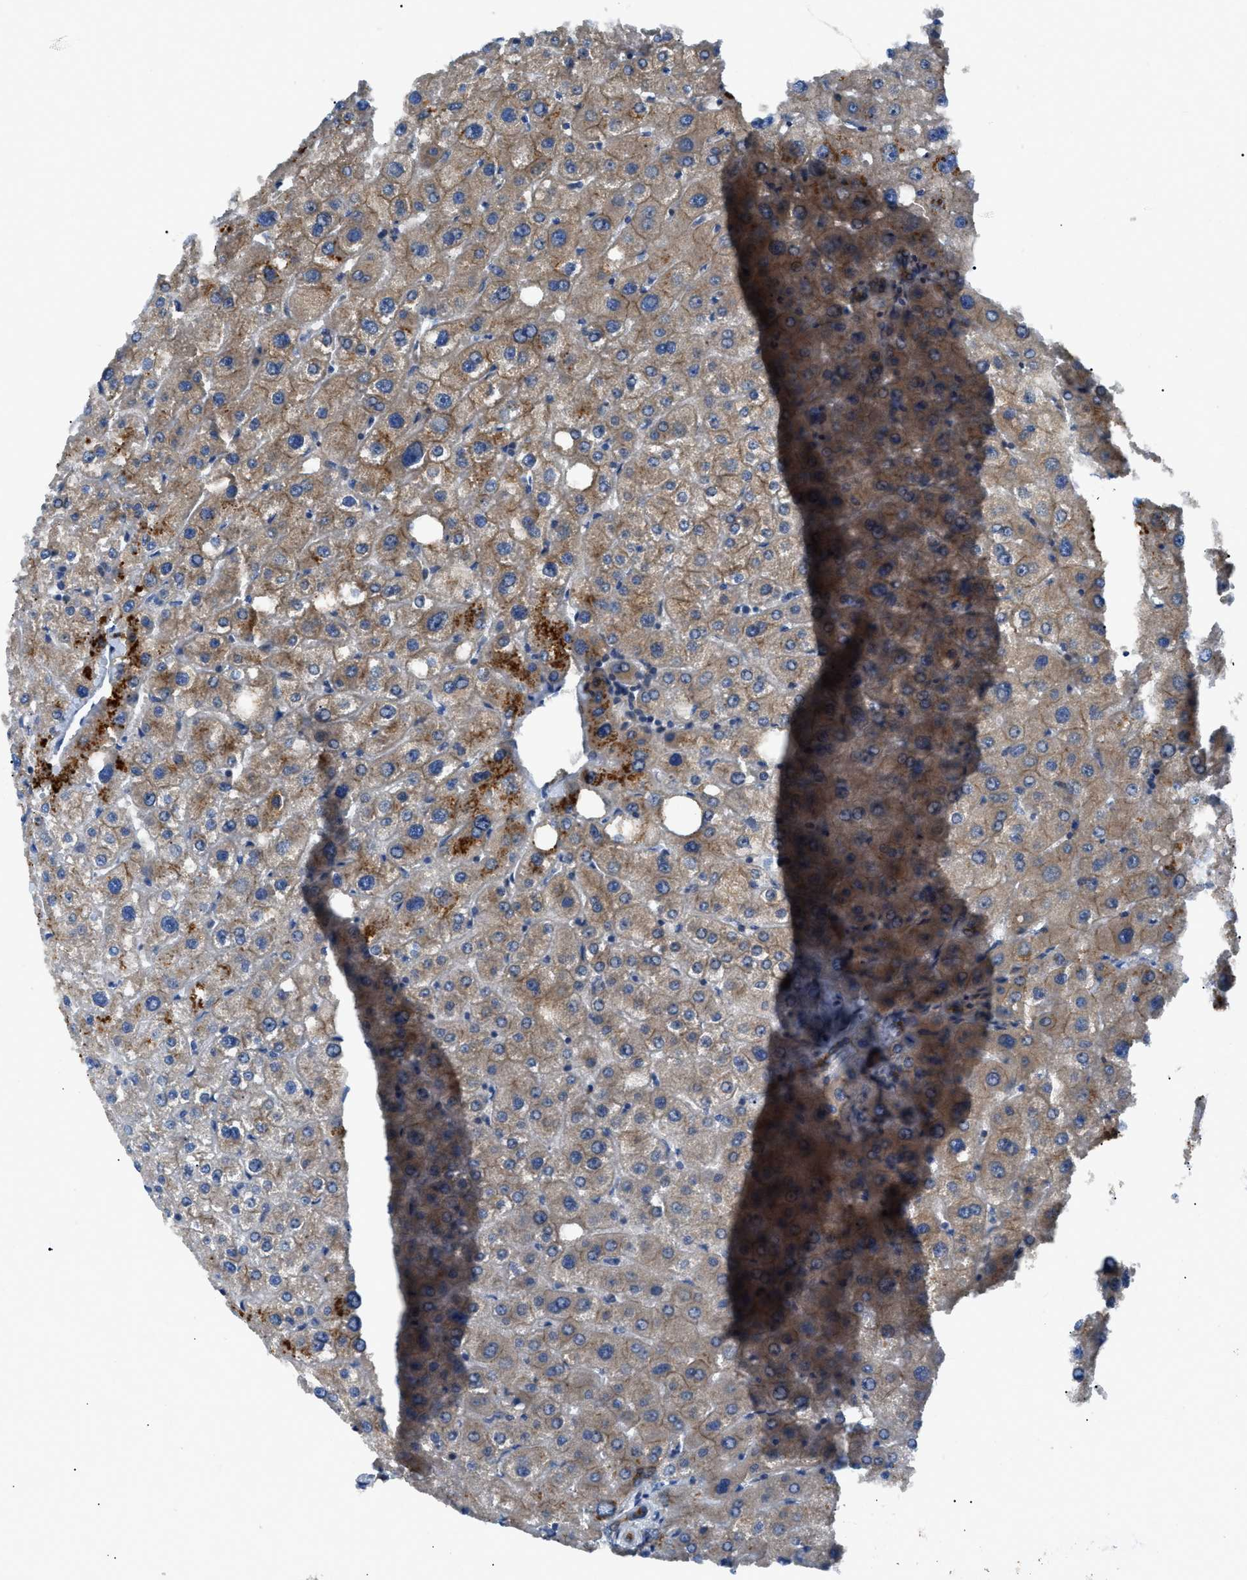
{"staining": {"intensity": "moderate", "quantity": ">75%", "location": "cytoplasmic/membranous"}, "tissue": "liver", "cell_type": "Cholangiocytes", "image_type": "normal", "snomed": [{"axis": "morphology", "description": "Normal tissue, NOS"}, {"axis": "topography", "description": "Liver"}], "caption": "IHC histopathology image of unremarkable liver: liver stained using immunohistochemistry (IHC) exhibits medium levels of moderate protein expression localized specifically in the cytoplasmic/membranous of cholangiocytes, appearing as a cytoplasmic/membranous brown color.", "gene": "ZDHHC24", "patient": {"sex": "male", "age": 73}}